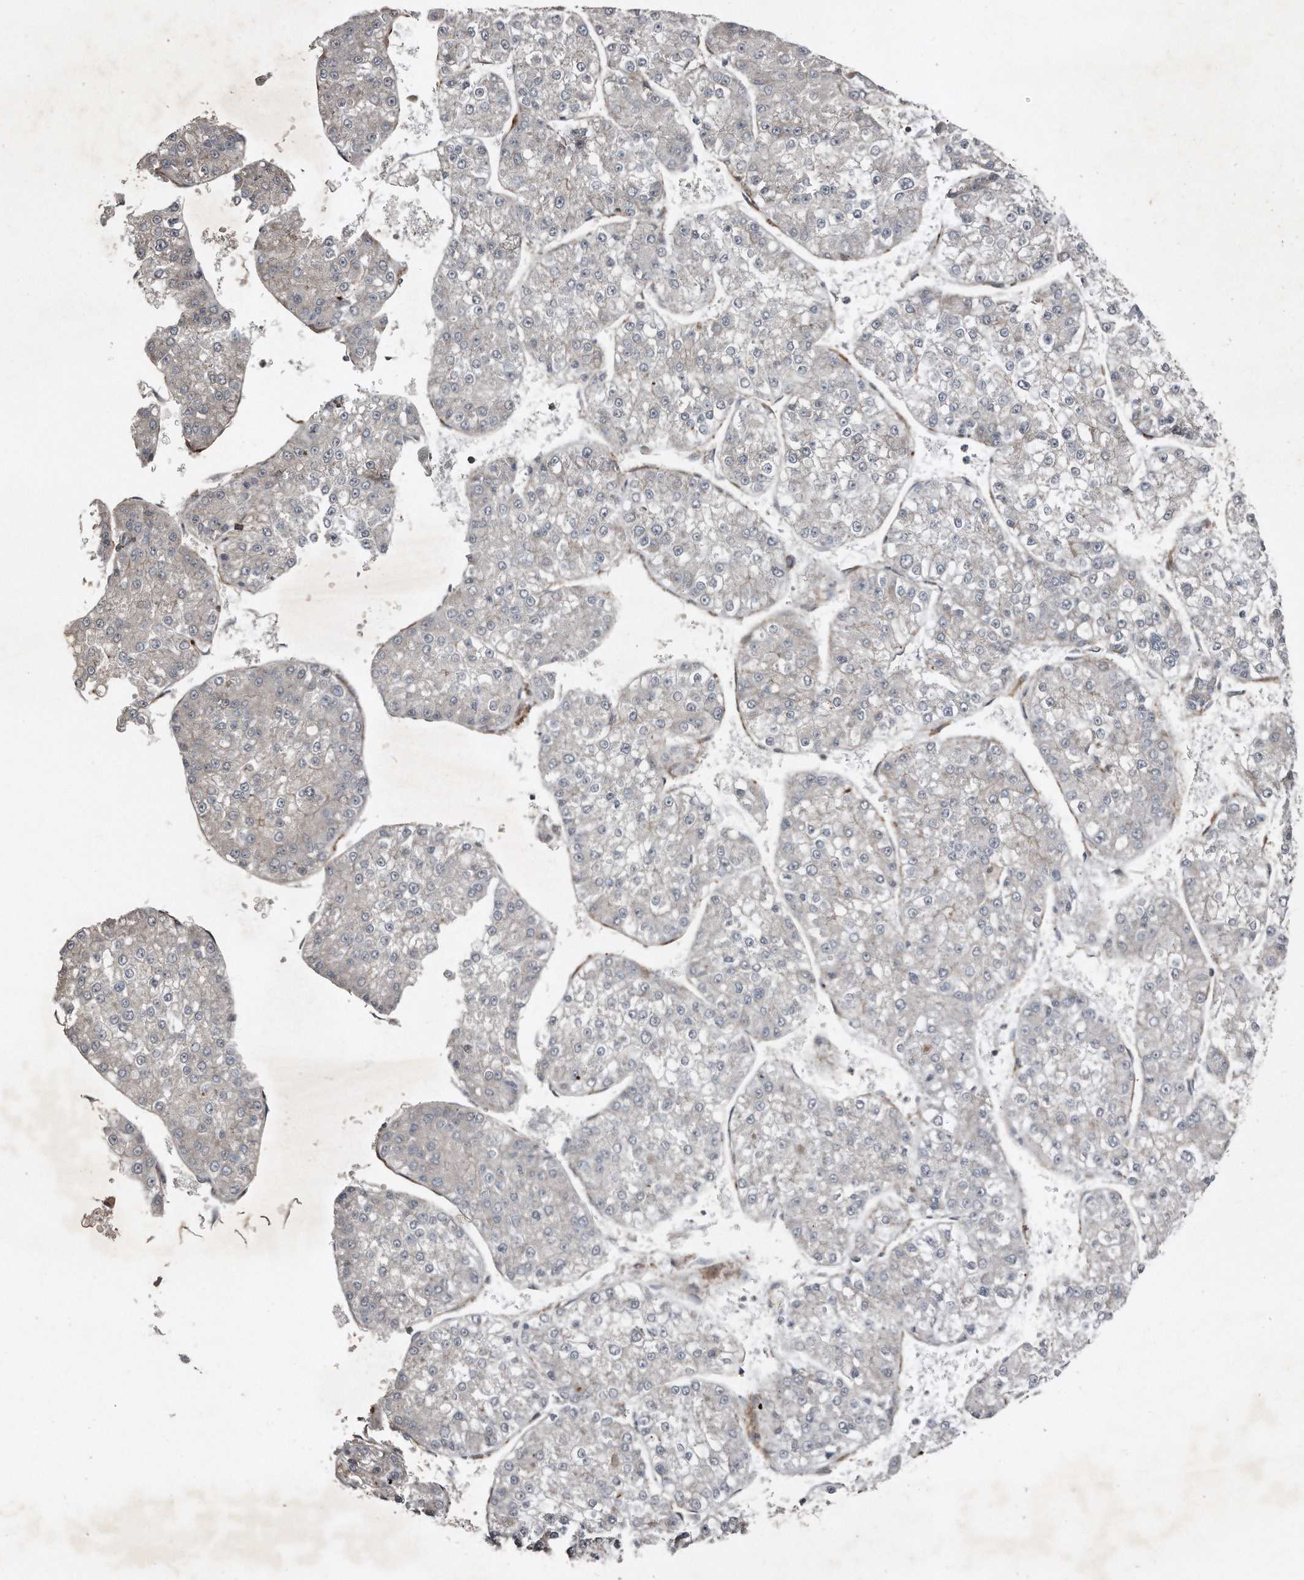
{"staining": {"intensity": "negative", "quantity": "none", "location": "none"}, "tissue": "liver cancer", "cell_type": "Tumor cells", "image_type": "cancer", "snomed": [{"axis": "morphology", "description": "Carcinoma, Hepatocellular, NOS"}, {"axis": "topography", "description": "Liver"}], "caption": "Hepatocellular carcinoma (liver) stained for a protein using IHC displays no staining tumor cells.", "gene": "SNAP47", "patient": {"sex": "female", "age": 73}}